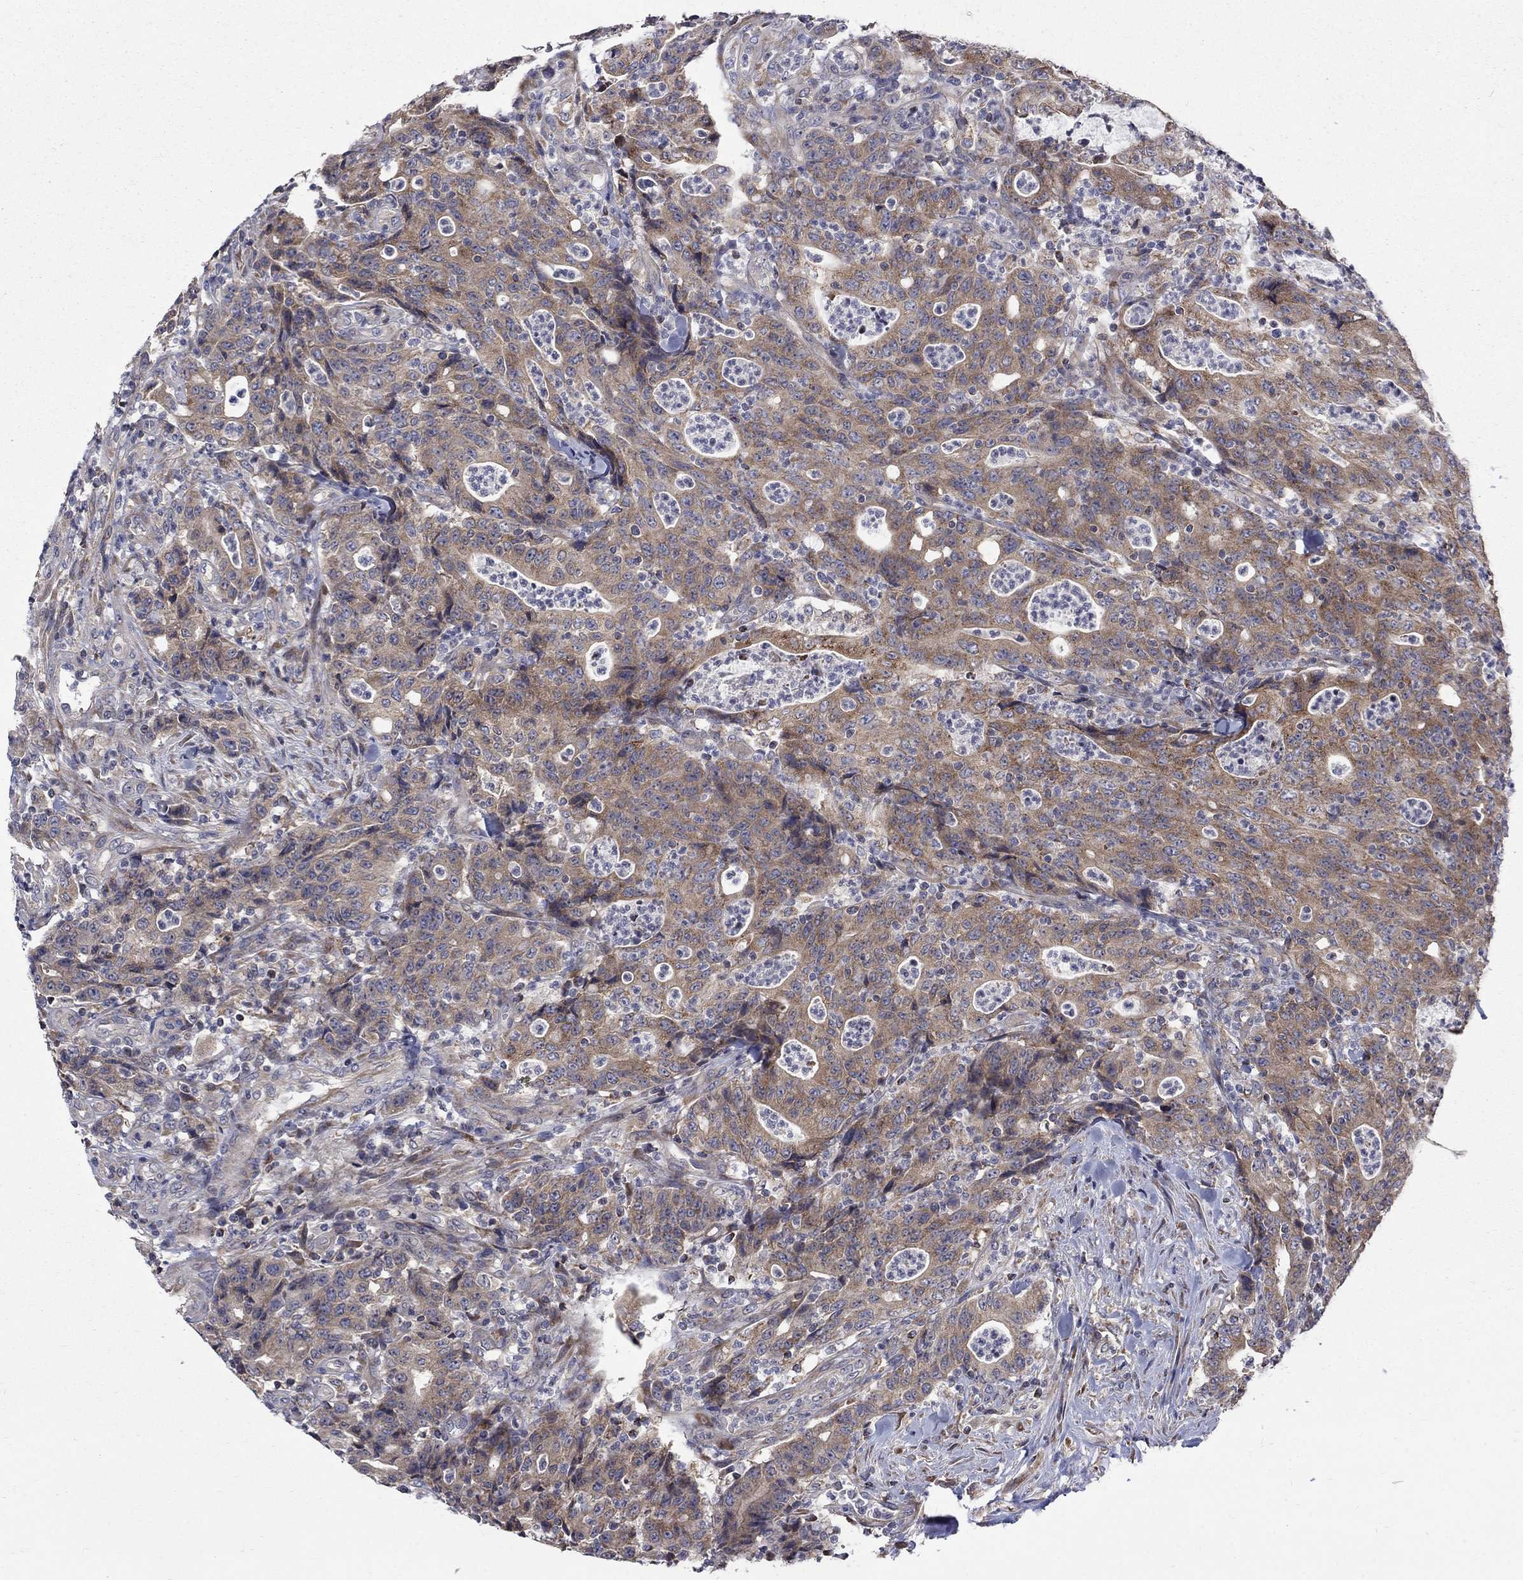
{"staining": {"intensity": "moderate", "quantity": ">75%", "location": "cytoplasmic/membranous"}, "tissue": "colorectal cancer", "cell_type": "Tumor cells", "image_type": "cancer", "snomed": [{"axis": "morphology", "description": "Adenocarcinoma, NOS"}, {"axis": "topography", "description": "Colon"}], "caption": "Colorectal cancer (adenocarcinoma) stained for a protein displays moderate cytoplasmic/membranous positivity in tumor cells.", "gene": "SH2B1", "patient": {"sex": "male", "age": 70}}